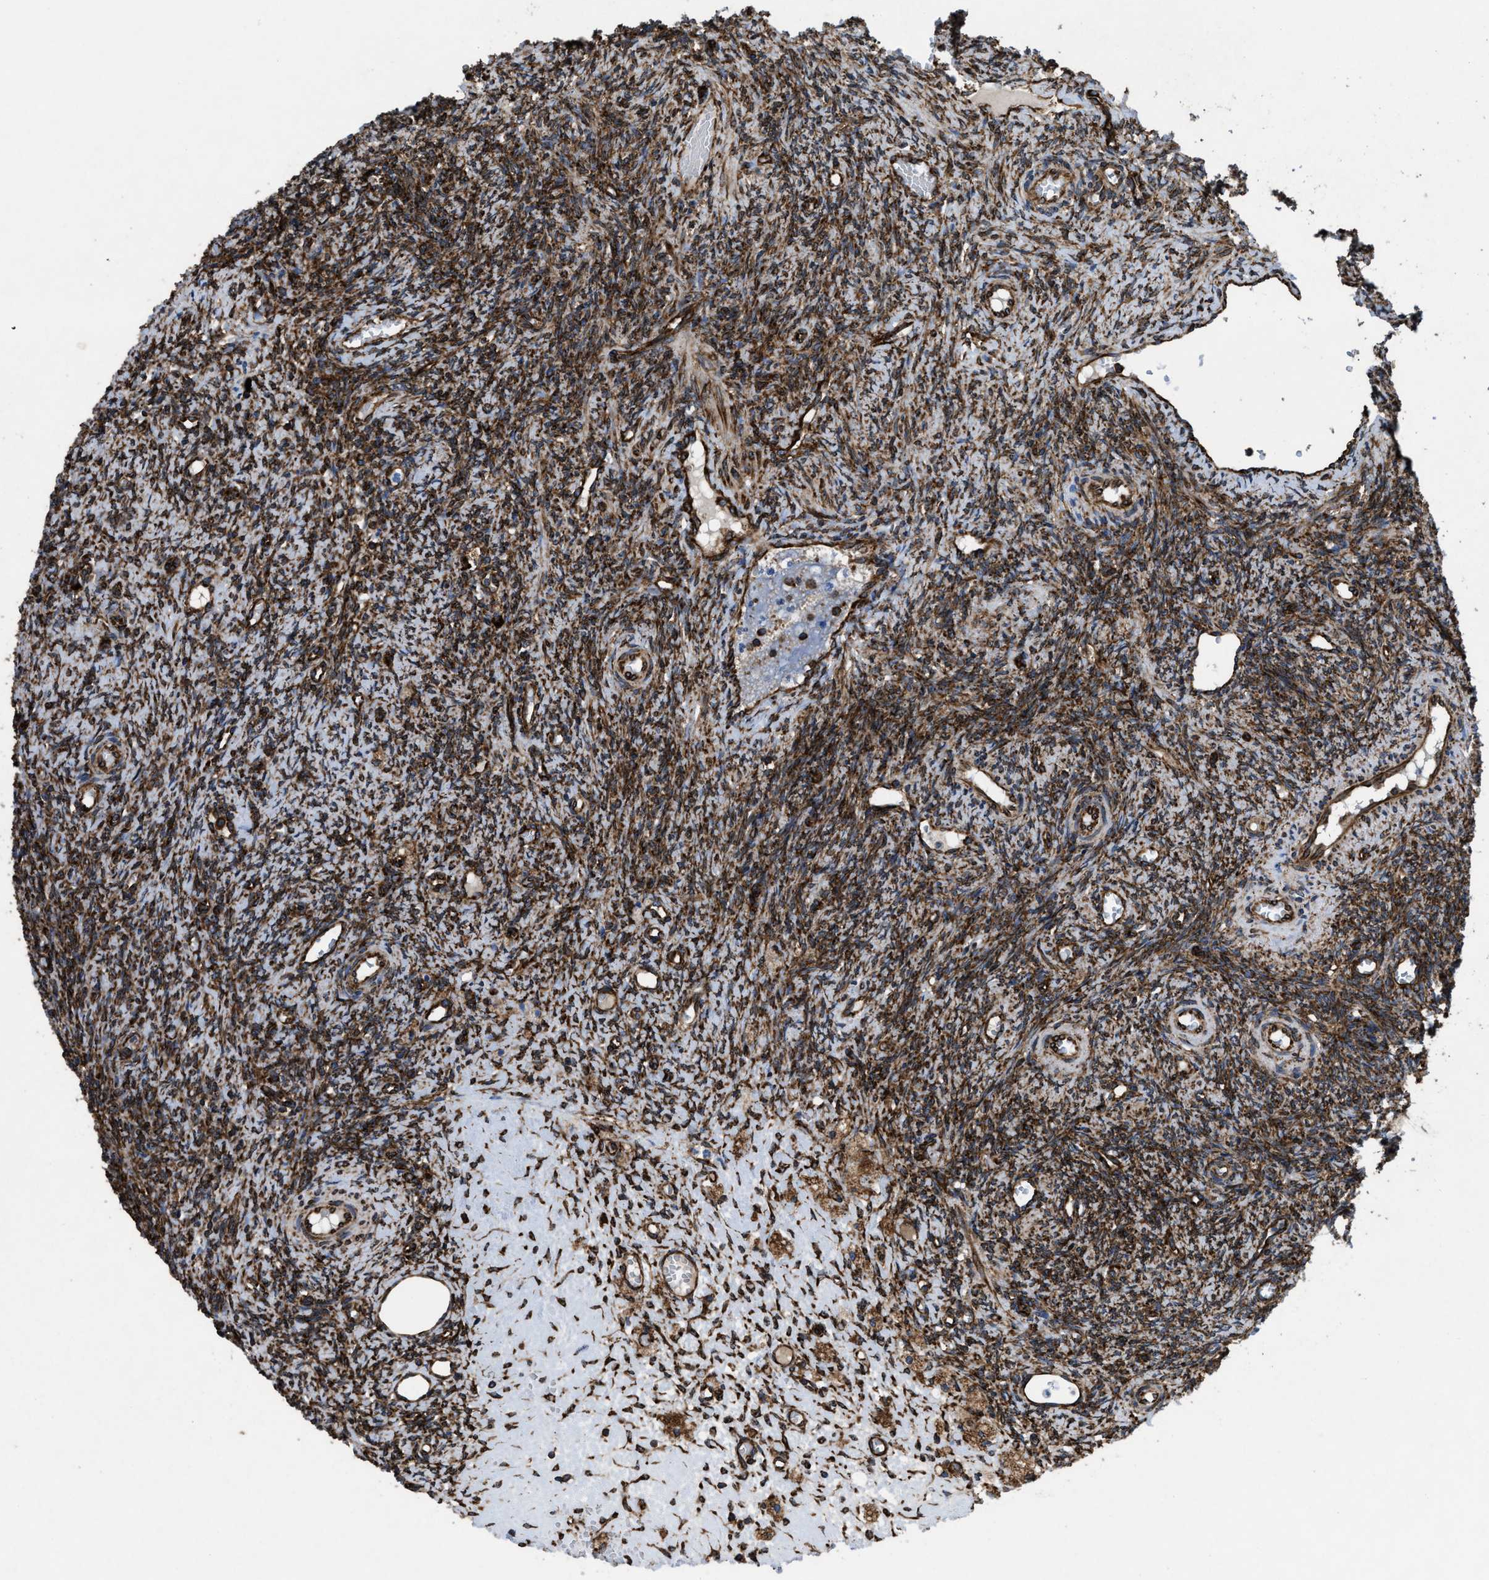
{"staining": {"intensity": "strong", "quantity": ">75%", "location": "cytoplasmic/membranous"}, "tissue": "ovary", "cell_type": "Follicle cells", "image_type": "normal", "snomed": [{"axis": "morphology", "description": "Normal tissue, NOS"}, {"axis": "topography", "description": "Ovary"}], "caption": "The image shows a brown stain indicating the presence of a protein in the cytoplasmic/membranous of follicle cells in ovary.", "gene": "CAPRIN1", "patient": {"sex": "female", "age": 41}}